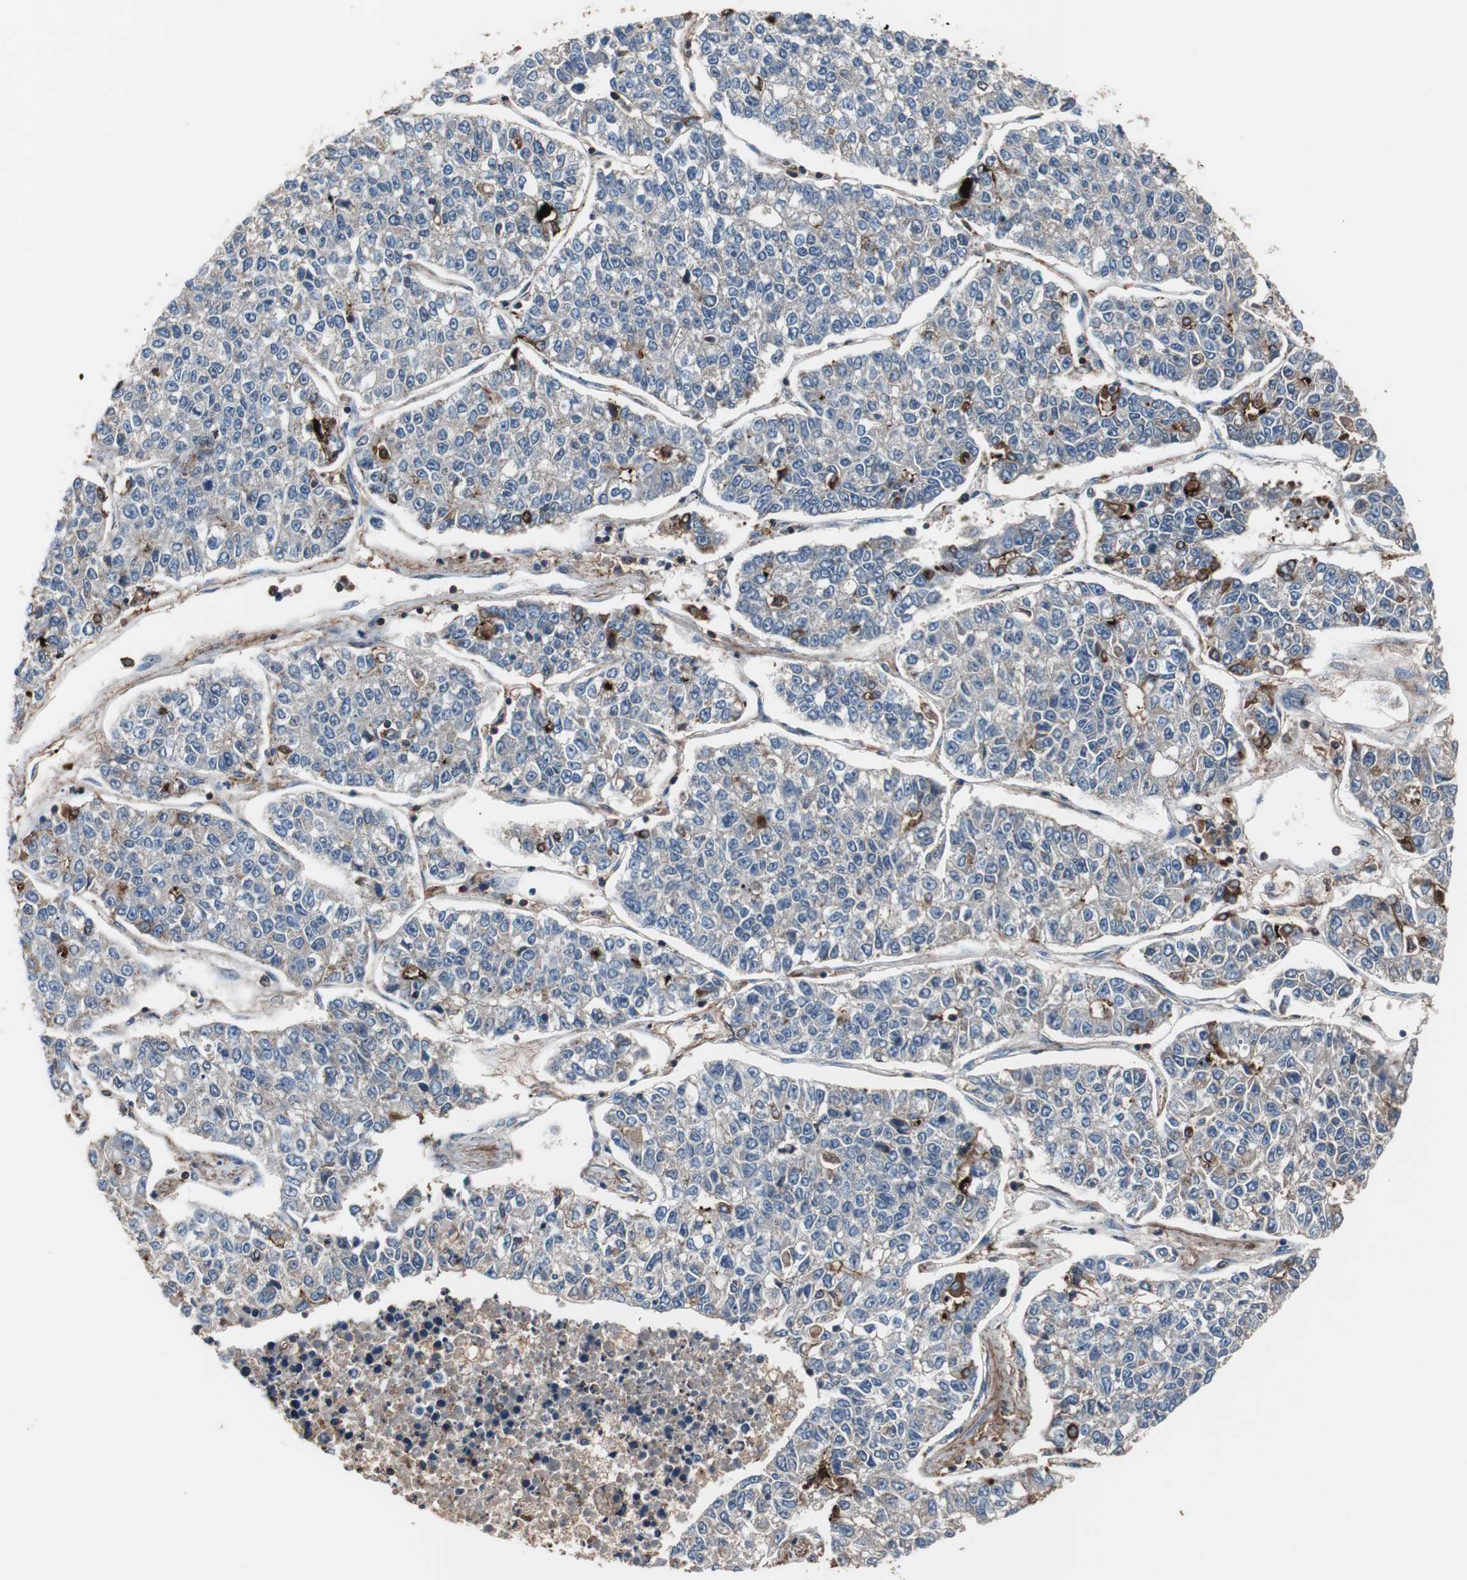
{"staining": {"intensity": "negative", "quantity": "none", "location": "none"}, "tissue": "lung cancer", "cell_type": "Tumor cells", "image_type": "cancer", "snomed": [{"axis": "morphology", "description": "Adenocarcinoma, NOS"}, {"axis": "topography", "description": "Lung"}], "caption": "Immunohistochemistry image of human adenocarcinoma (lung) stained for a protein (brown), which reveals no staining in tumor cells. The staining is performed using DAB brown chromogen with nuclei counter-stained in using hematoxylin.", "gene": "CALB2", "patient": {"sex": "male", "age": 49}}